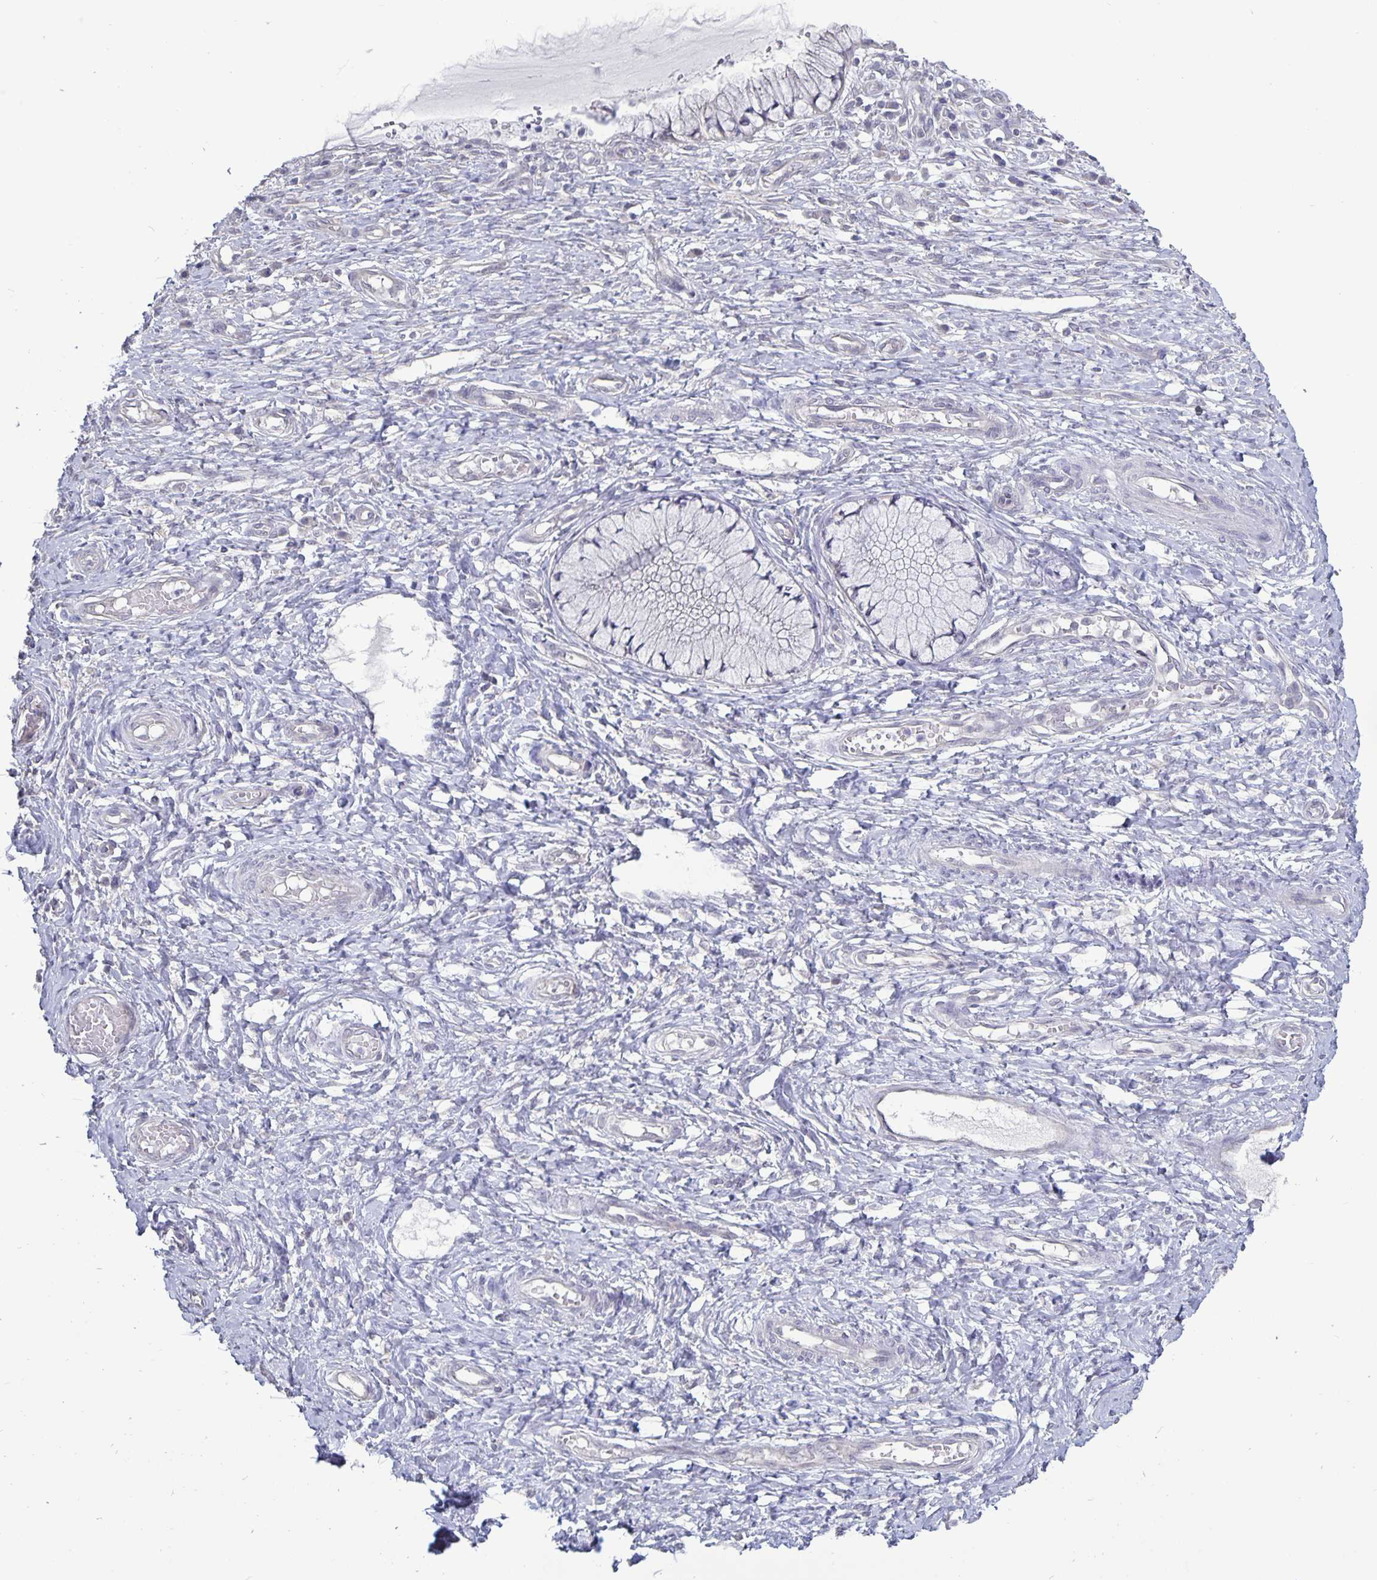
{"staining": {"intensity": "negative", "quantity": "none", "location": "none"}, "tissue": "cervix", "cell_type": "Glandular cells", "image_type": "normal", "snomed": [{"axis": "morphology", "description": "Normal tissue, NOS"}, {"axis": "topography", "description": "Cervix"}], "caption": "A high-resolution image shows immunohistochemistry (IHC) staining of benign cervix, which demonstrates no significant expression in glandular cells. The staining was performed using DAB to visualize the protein expression in brown, while the nuclei were stained in blue with hematoxylin (Magnification: 20x).", "gene": "PLCB3", "patient": {"sex": "female", "age": 37}}